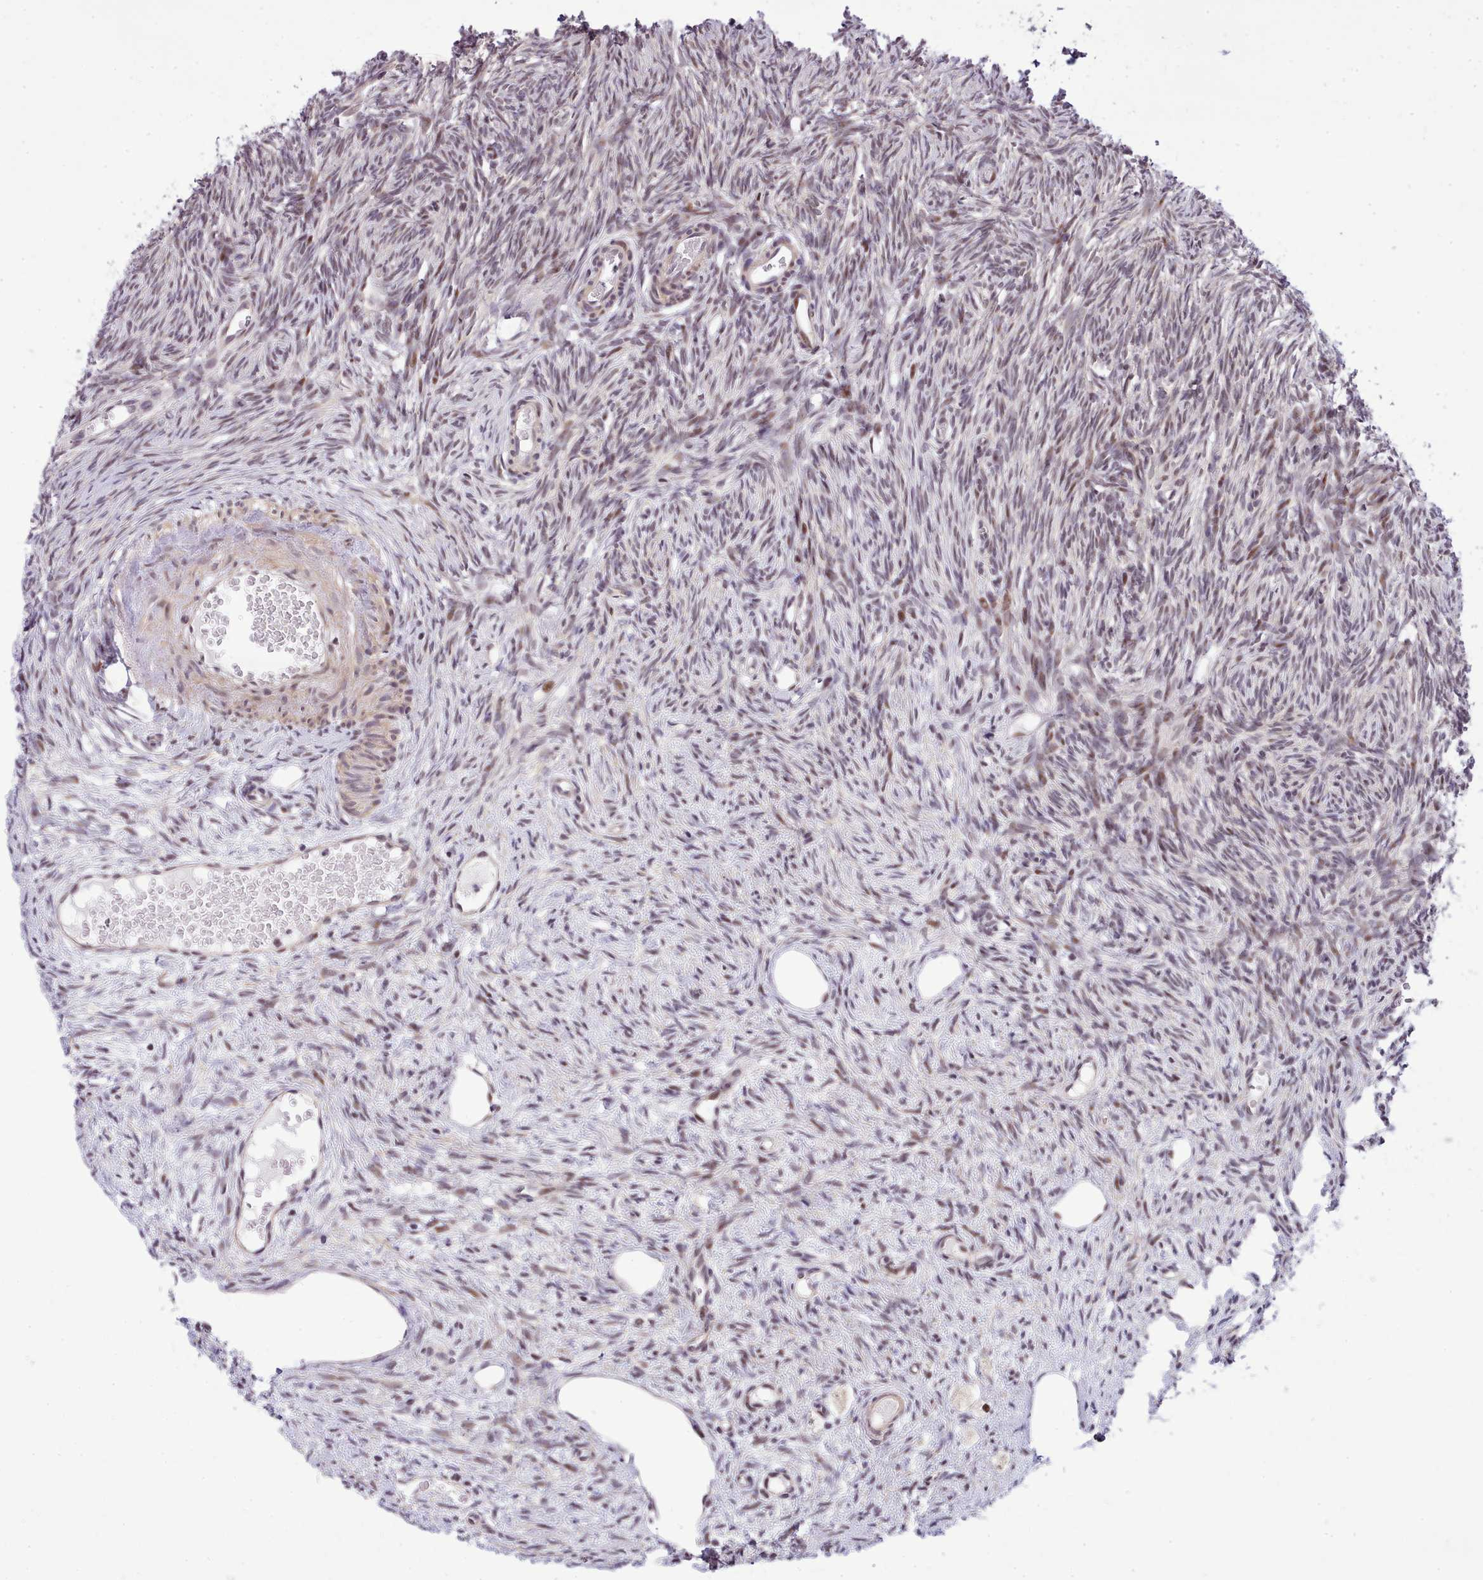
{"staining": {"intensity": "strong", "quantity": "25%-75%", "location": "nuclear"}, "tissue": "ovary", "cell_type": "Follicle cells", "image_type": "normal", "snomed": [{"axis": "morphology", "description": "Normal tissue, NOS"}, {"axis": "topography", "description": "Ovary"}], "caption": "Protein staining of benign ovary exhibits strong nuclear positivity in approximately 25%-75% of follicle cells.", "gene": "HOXB7", "patient": {"sex": "female", "age": 51}}